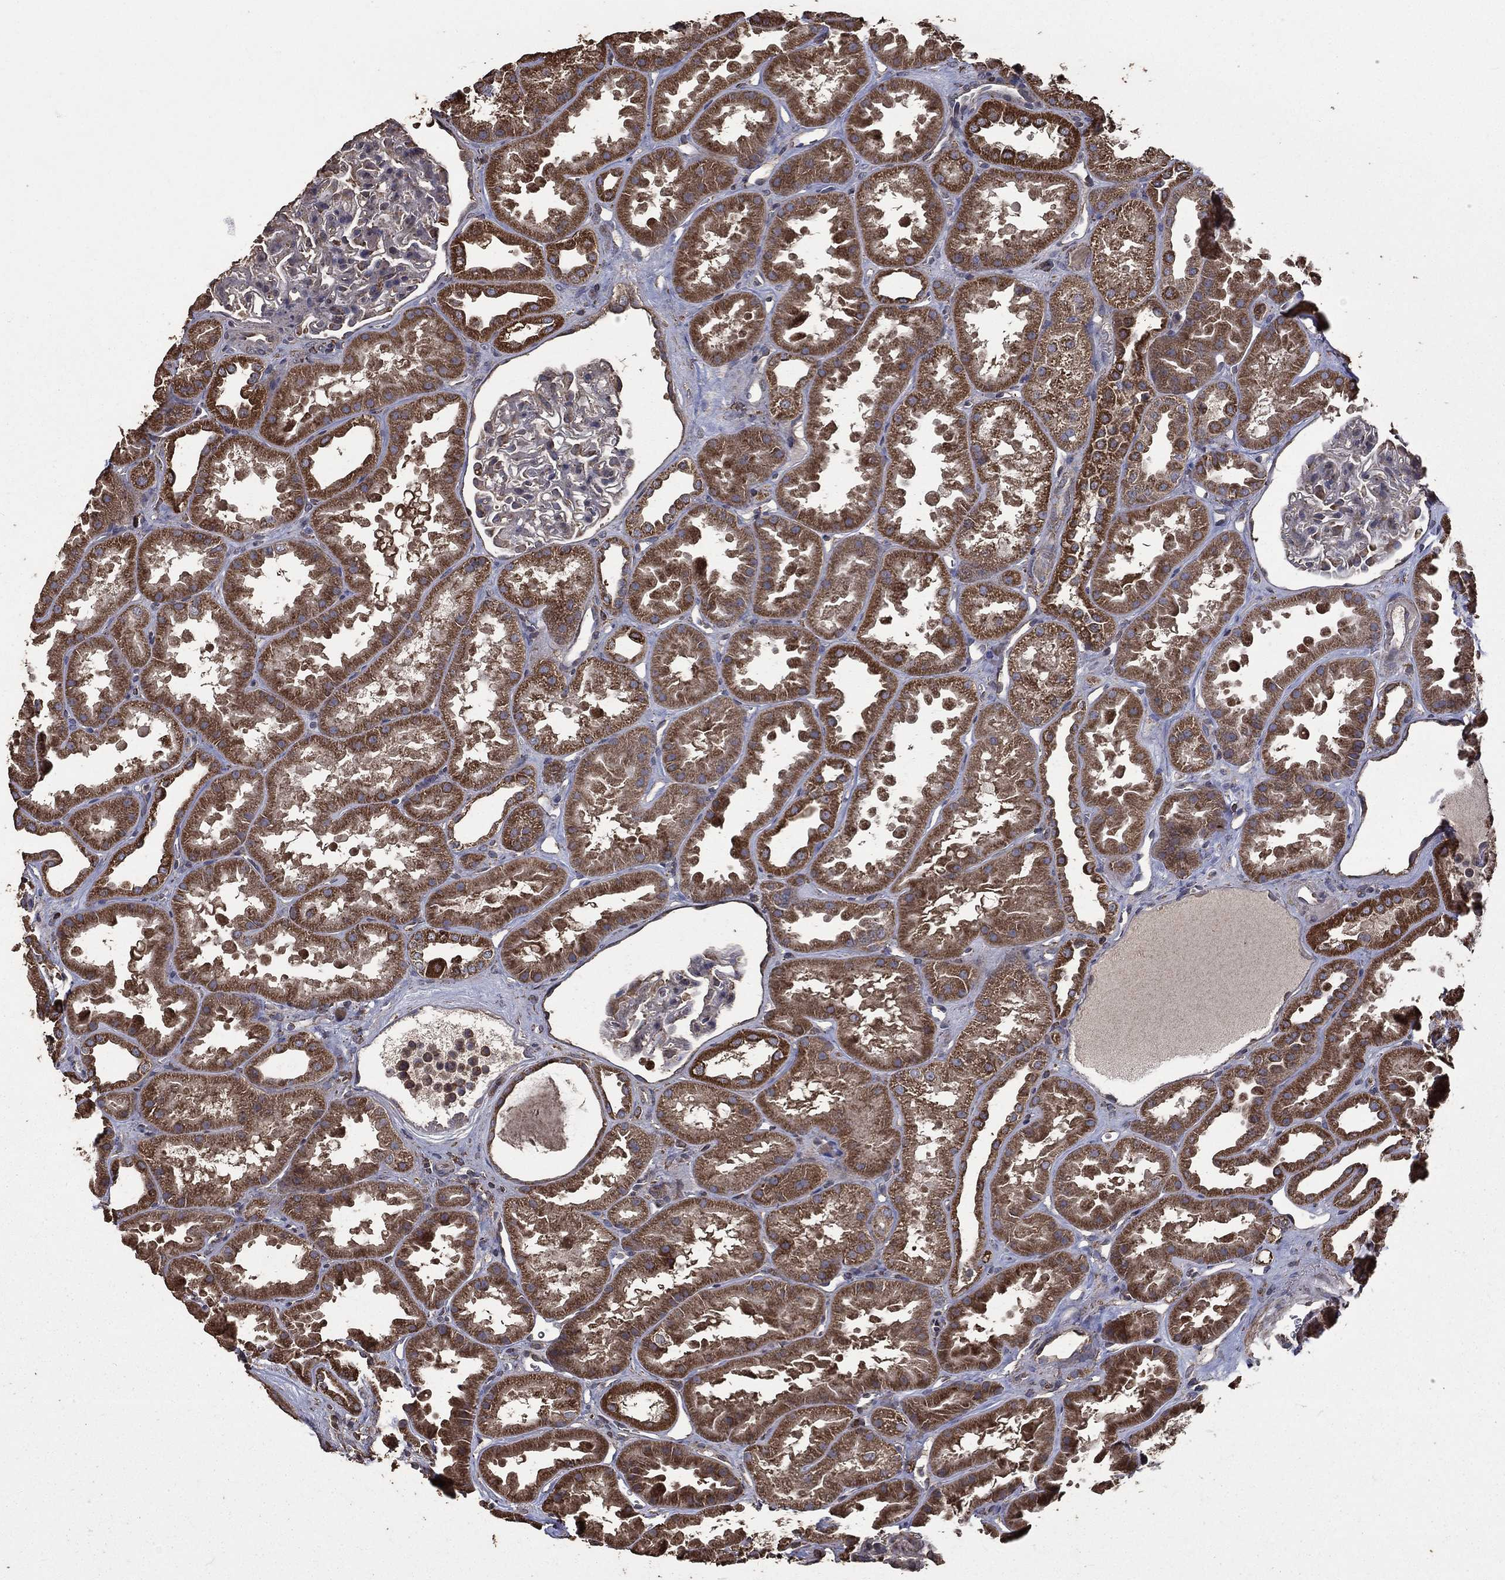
{"staining": {"intensity": "negative", "quantity": "none", "location": "none"}, "tissue": "kidney", "cell_type": "Cells in glomeruli", "image_type": "normal", "snomed": [{"axis": "morphology", "description": "Normal tissue, NOS"}, {"axis": "topography", "description": "Kidney"}], "caption": "Histopathology image shows no protein expression in cells in glomeruli of unremarkable kidney. (DAB immunohistochemistry (IHC) visualized using brightfield microscopy, high magnification).", "gene": "METTL27", "patient": {"sex": "male", "age": 61}}